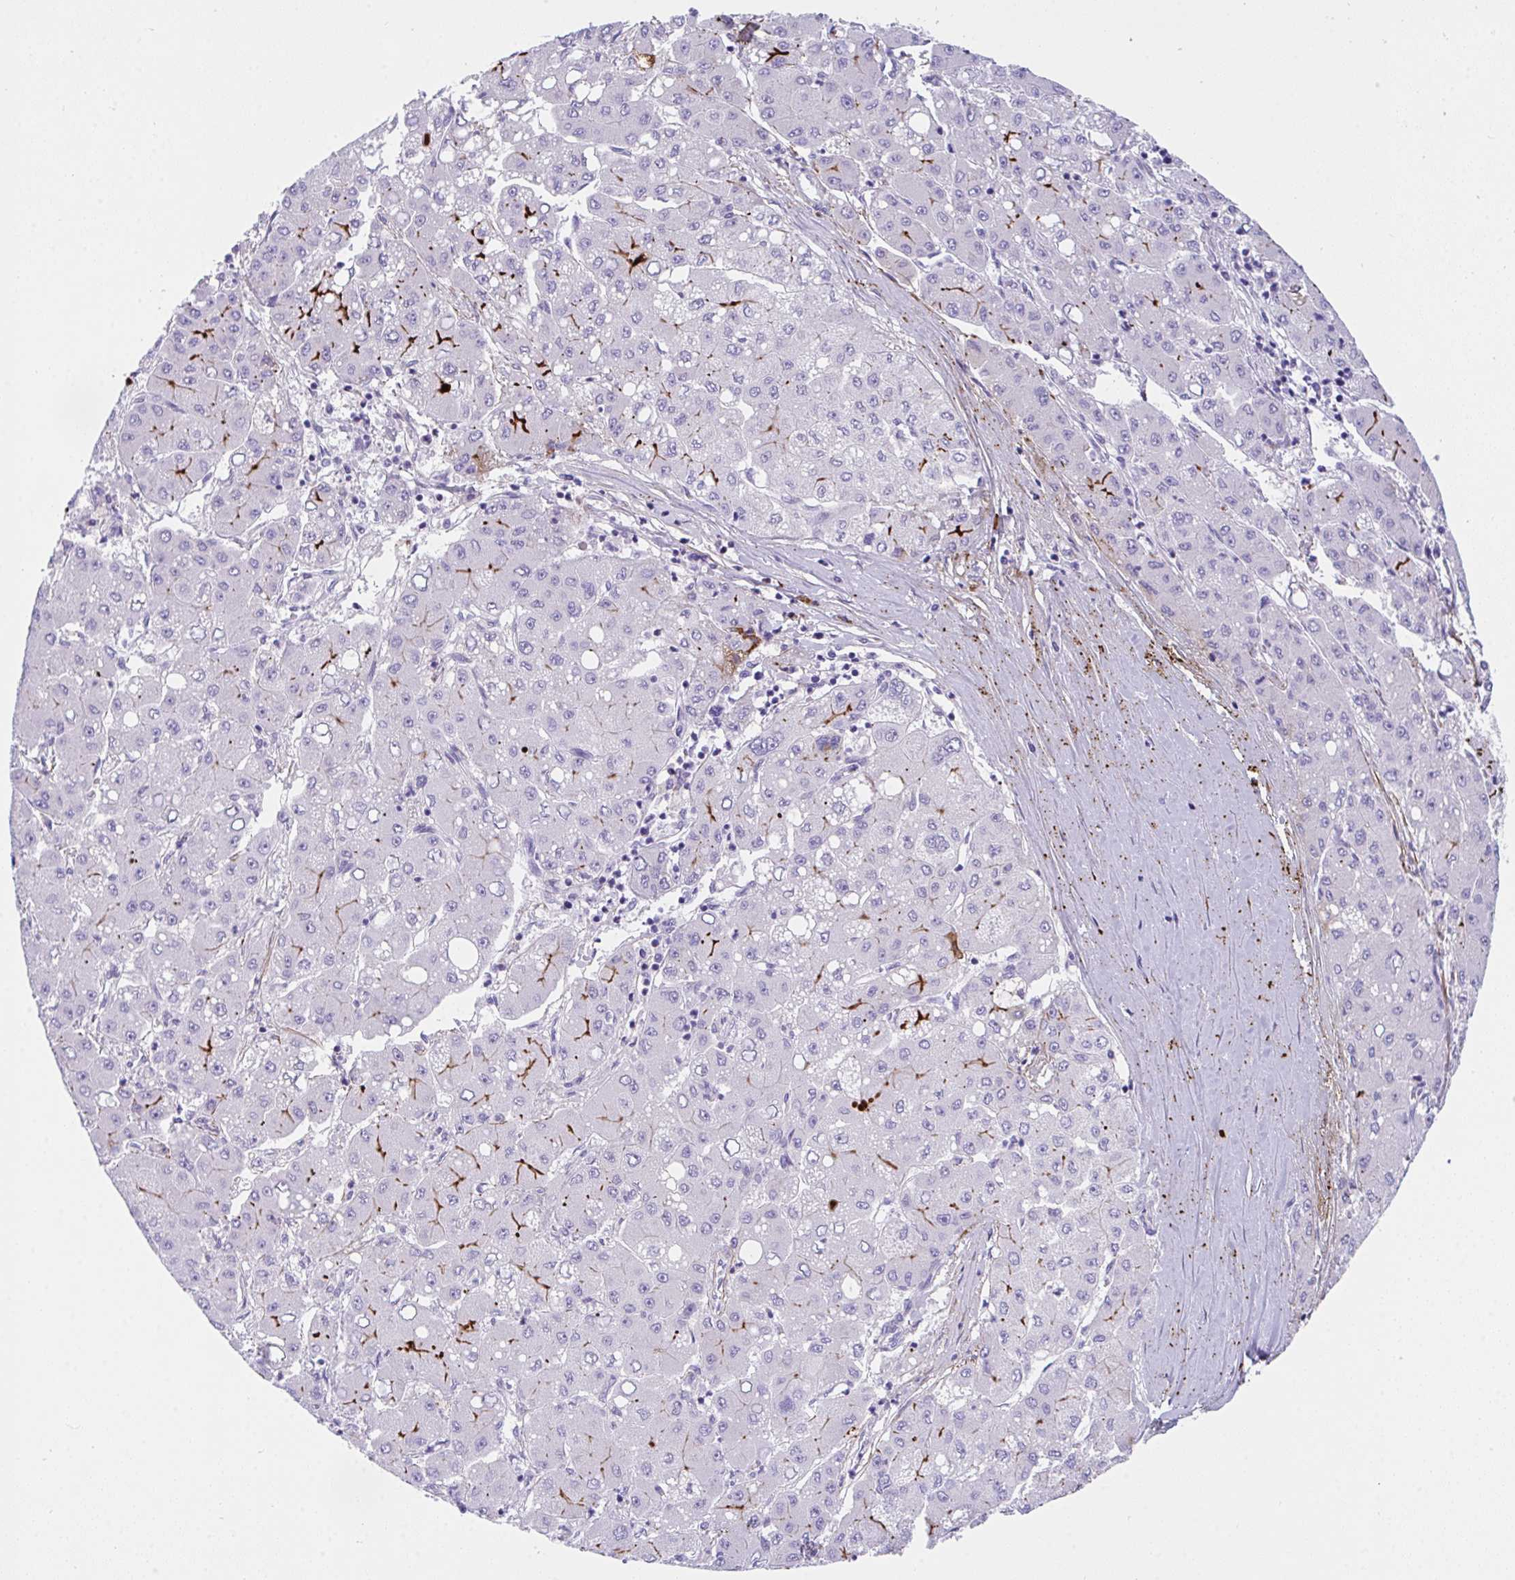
{"staining": {"intensity": "moderate", "quantity": "<25%", "location": "cytoplasmic/membranous"}, "tissue": "liver cancer", "cell_type": "Tumor cells", "image_type": "cancer", "snomed": [{"axis": "morphology", "description": "Carcinoma, Hepatocellular, NOS"}, {"axis": "topography", "description": "Liver"}], "caption": "Immunohistochemistry staining of liver cancer, which shows low levels of moderate cytoplasmic/membranous staining in approximately <25% of tumor cells indicating moderate cytoplasmic/membranous protein expression. The staining was performed using DAB (3,3'-diaminobenzidine) (brown) for protein detection and nuclei were counterstained in hematoxylin (blue).", "gene": "KMT2E", "patient": {"sex": "male", "age": 40}}